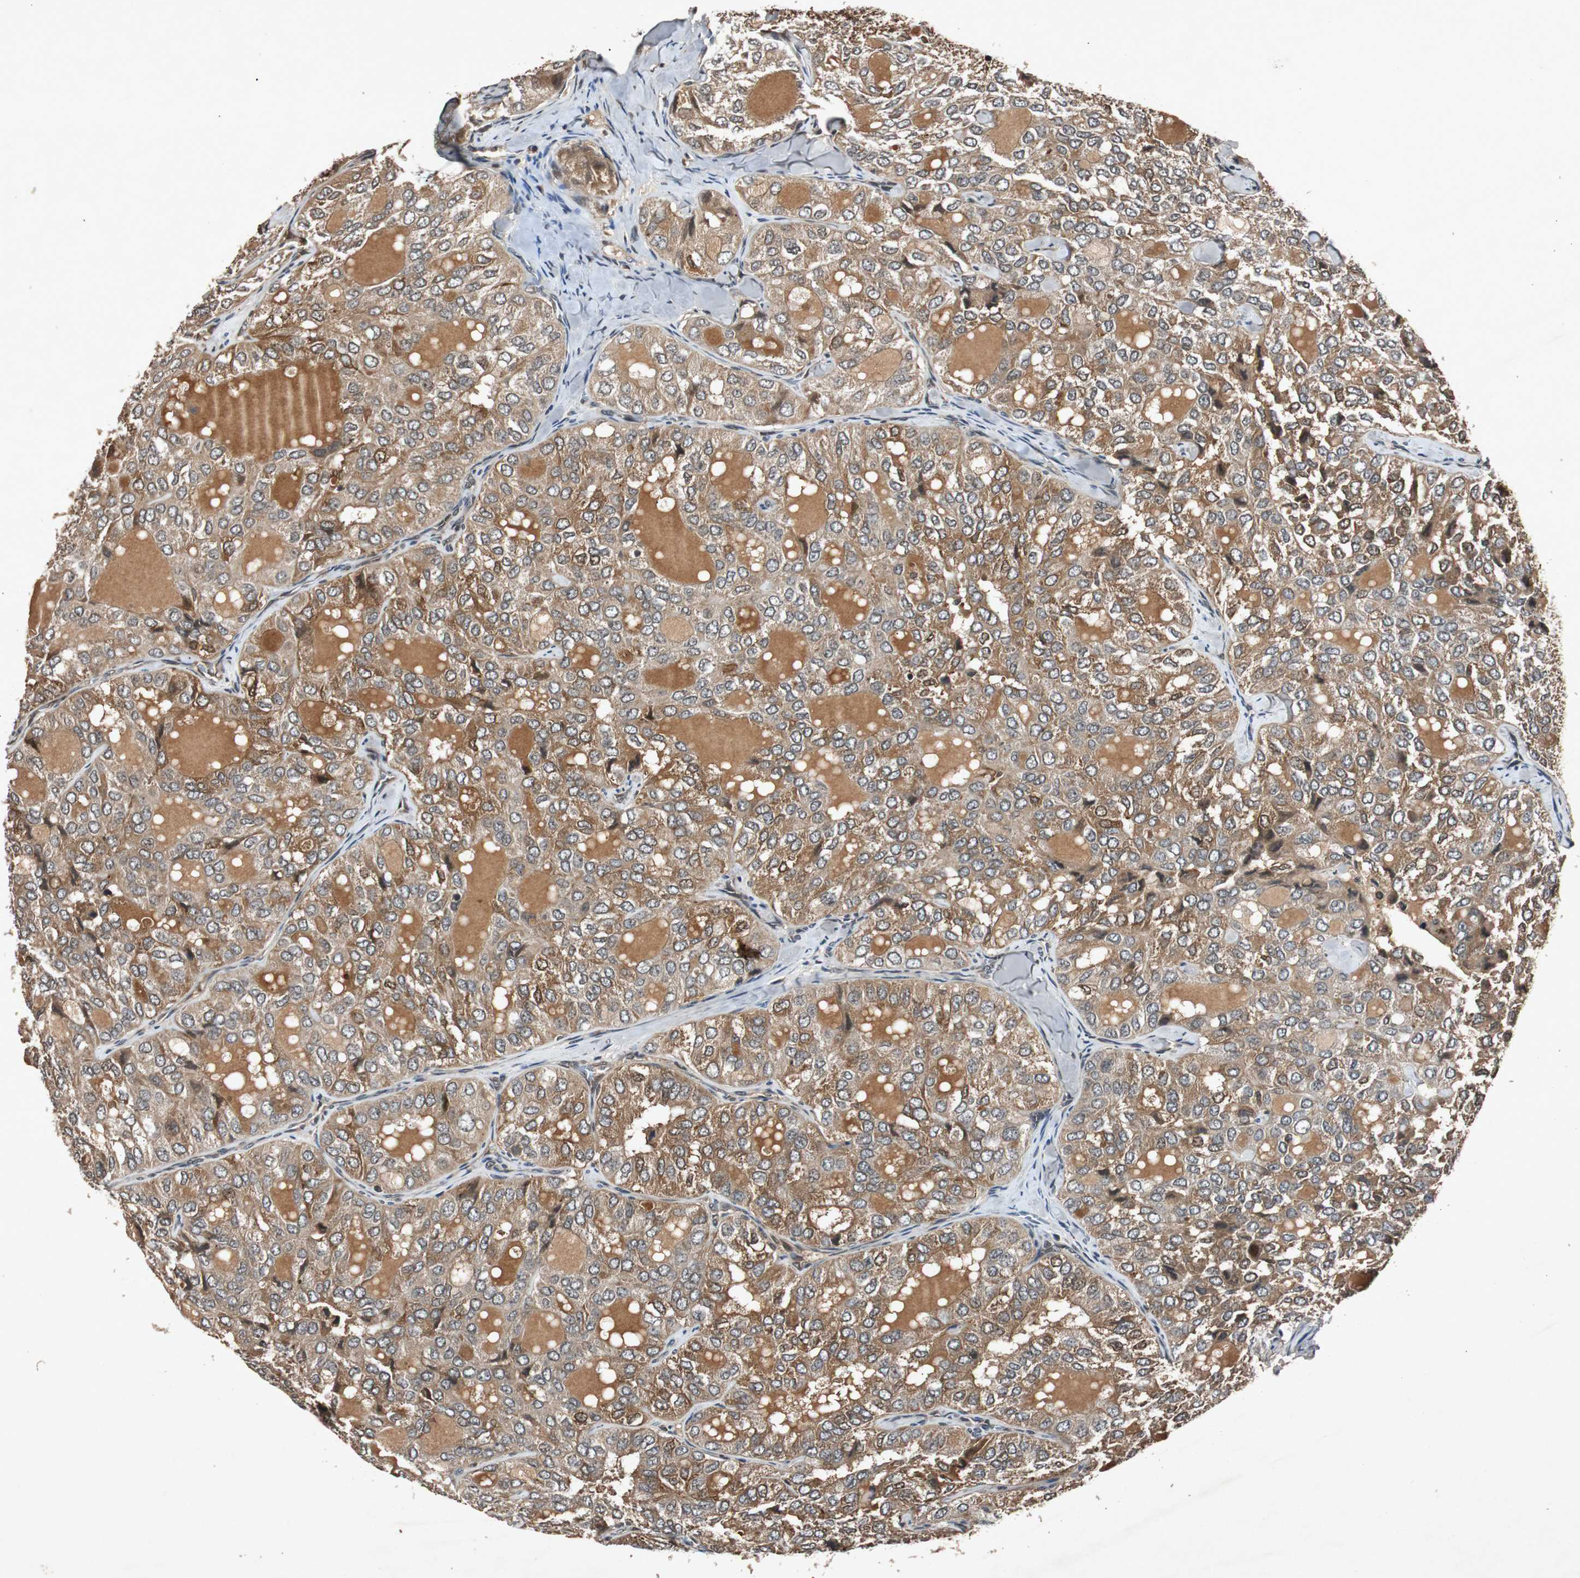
{"staining": {"intensity": "strong", "quantity": ">75%", "location": "cytoplasmic/membranous"}, "tissue": "thyroid cancer", "cell_type": "Tumor cells", "image_type": "cancer", "snomed": [{"axis": "morphology", "description": "Follicular adenoma carcinoma, NOS"}, {"axis": "topography", "description": "Thyroid gland"}], "caption": "Protein analysis of thyroid cancer (follicular adenoma carcinoma) tissue reveals strong cytoplasmic/membranous staining in about >75% of tumor cells.", "gene": "SLIT2", "patient": {"sex": "male", "age": 75}}